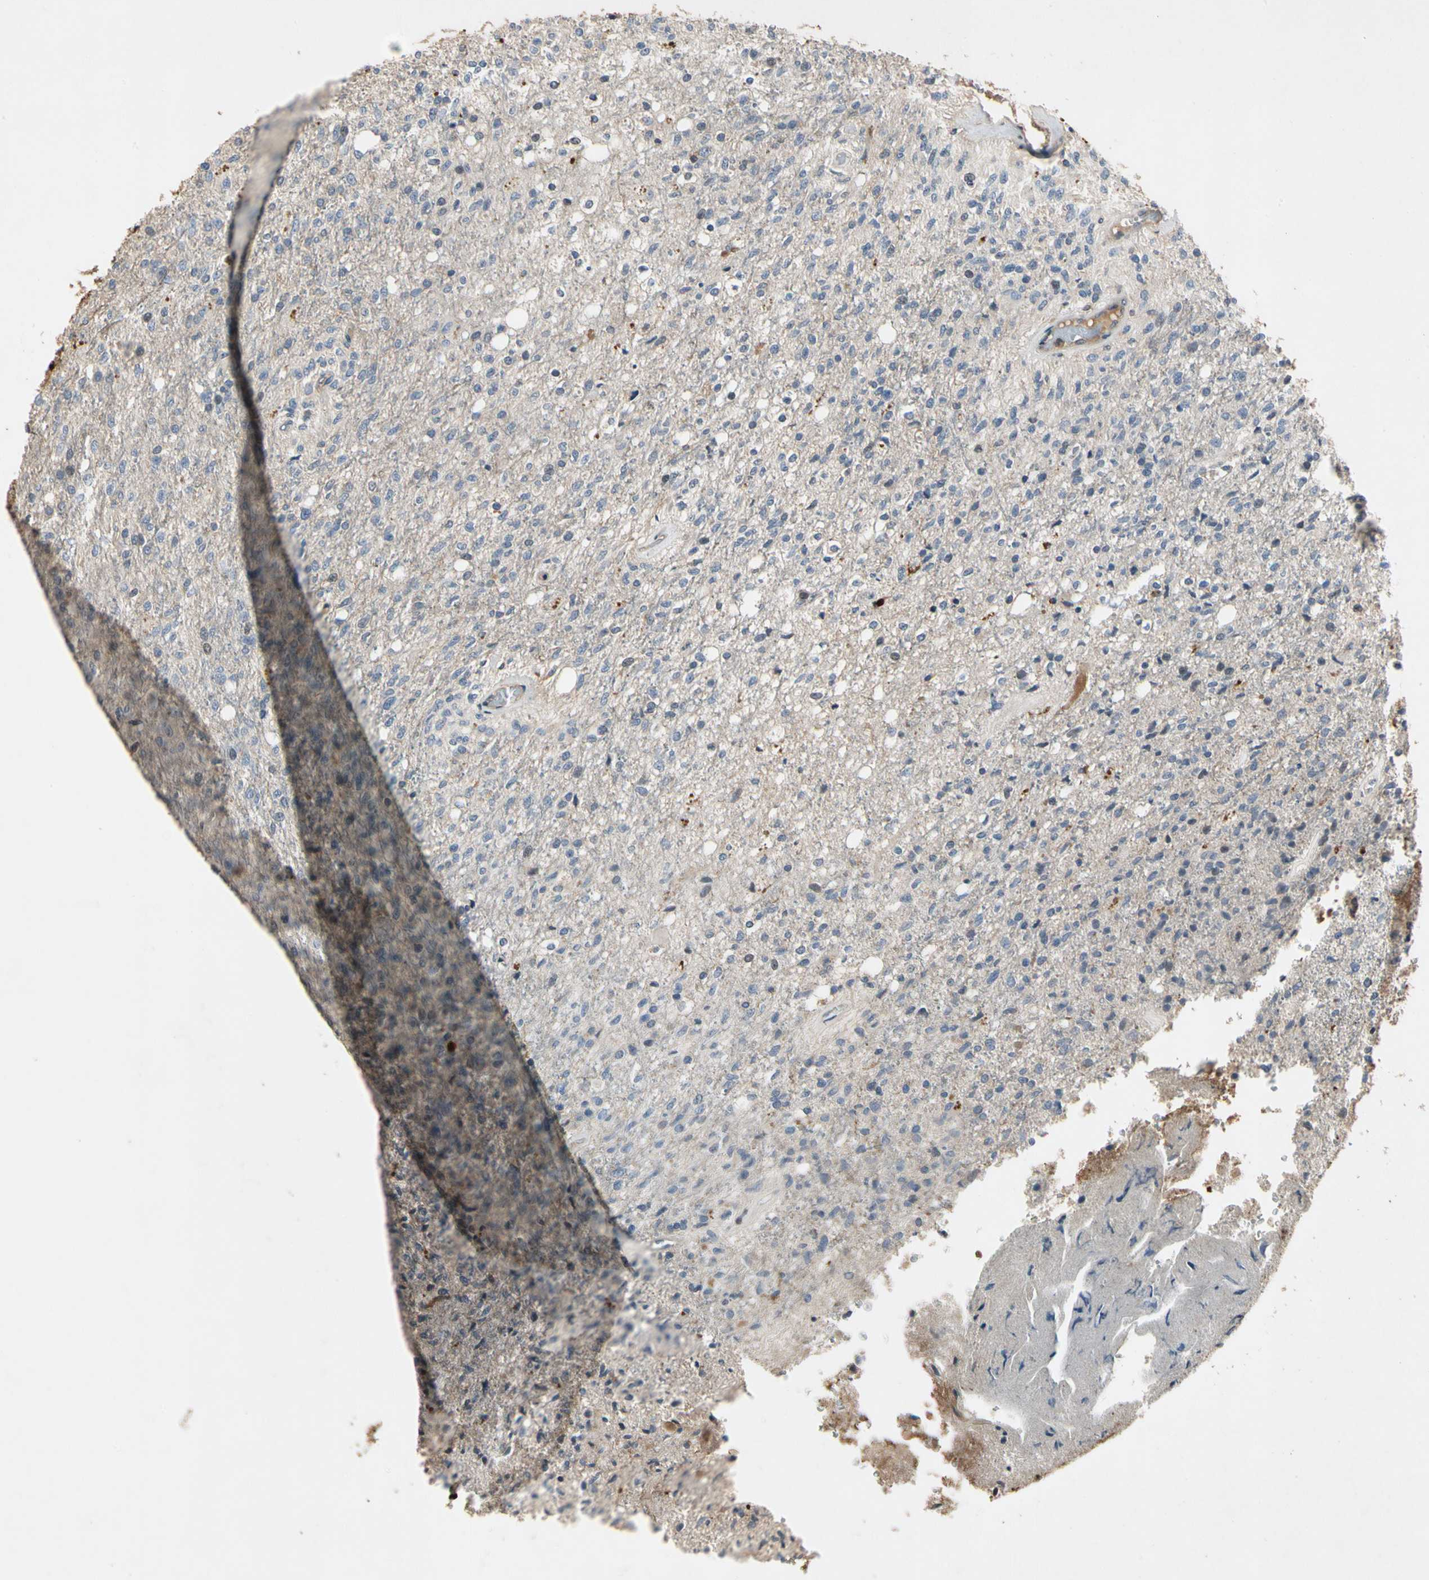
{"staining": {"intensity": "negative", "quantity": "none", "location": "none"}, "tissue": "glioma", "cell_type": "Tumor cells", "image_type": "cancer", "snomed": [{"axis": "morphology", "description": "Normal tissue, NOS"}, {"axis": "morphology", "description": "Glioma, malignant, High grade"}, {"axis": "topography", "description": "Cerebral cortex"}], "caption": "Immunohistochemical staining of malignant high-grade glioma reveals no significant expression in tumor cells.", "gene": "CRTAC1", "patient": {"sex": "male", "age": 77}}